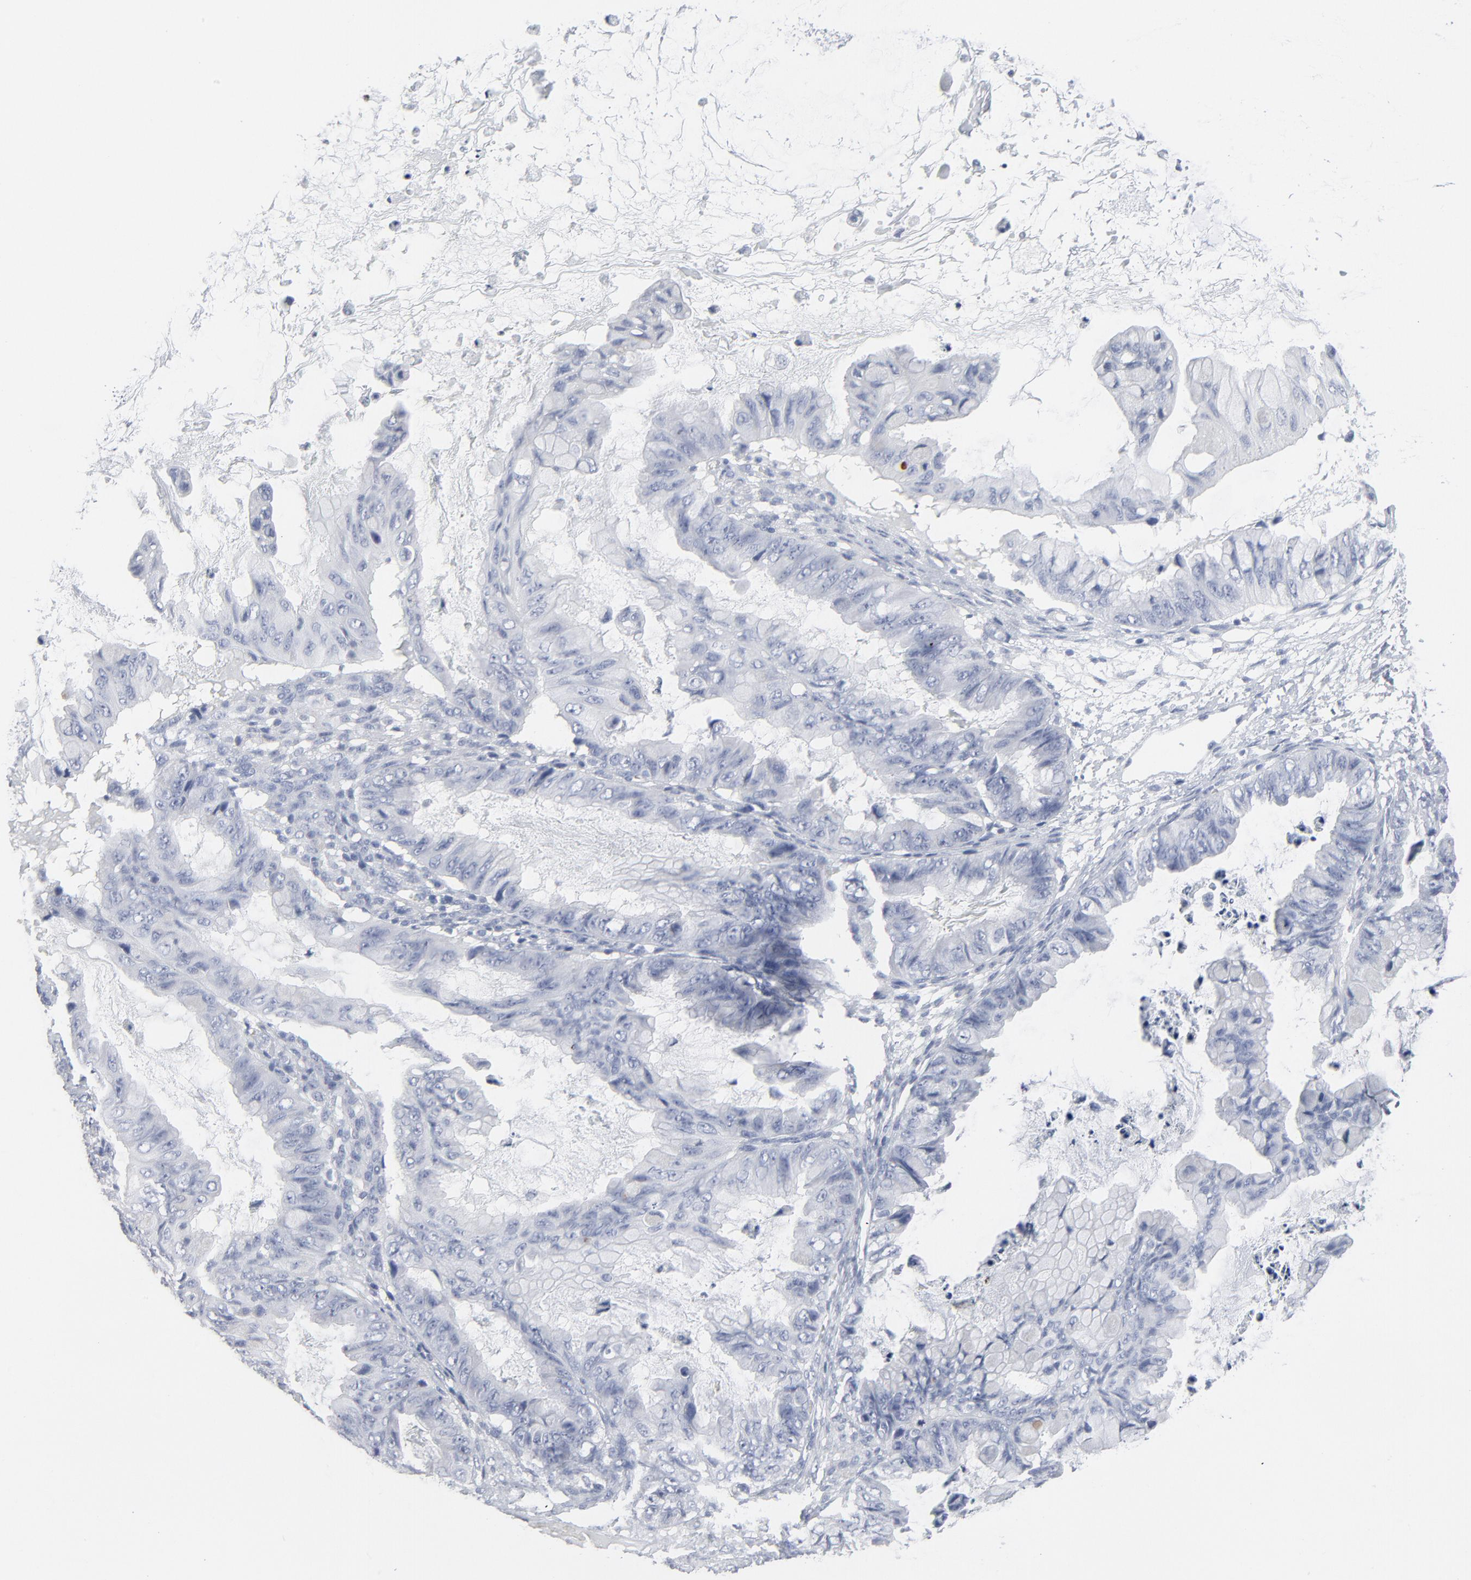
{"staining": {"intensity": "negative", "quantity": "none", "location": "none"}, "tissue": "ovarian cancer", "cell_type": "Tumor cells", "image_type": "cancer", "snomed": [{"axis": "morphology", "description": "Cystadenocarcinoma, mucinous, NOS"}, {"axis": "topography", "description": "Ovary"}], "caption": "Tumor cells show no significant protein staining in ovarian cancer. (DAB (3,3'-diaminobenzidine) immunohistochemistry (IHC) visualized using brightfield microscopy, high magnification).", "gene": "PAGE1", "patient": {"sex": "female", "age": 36}}